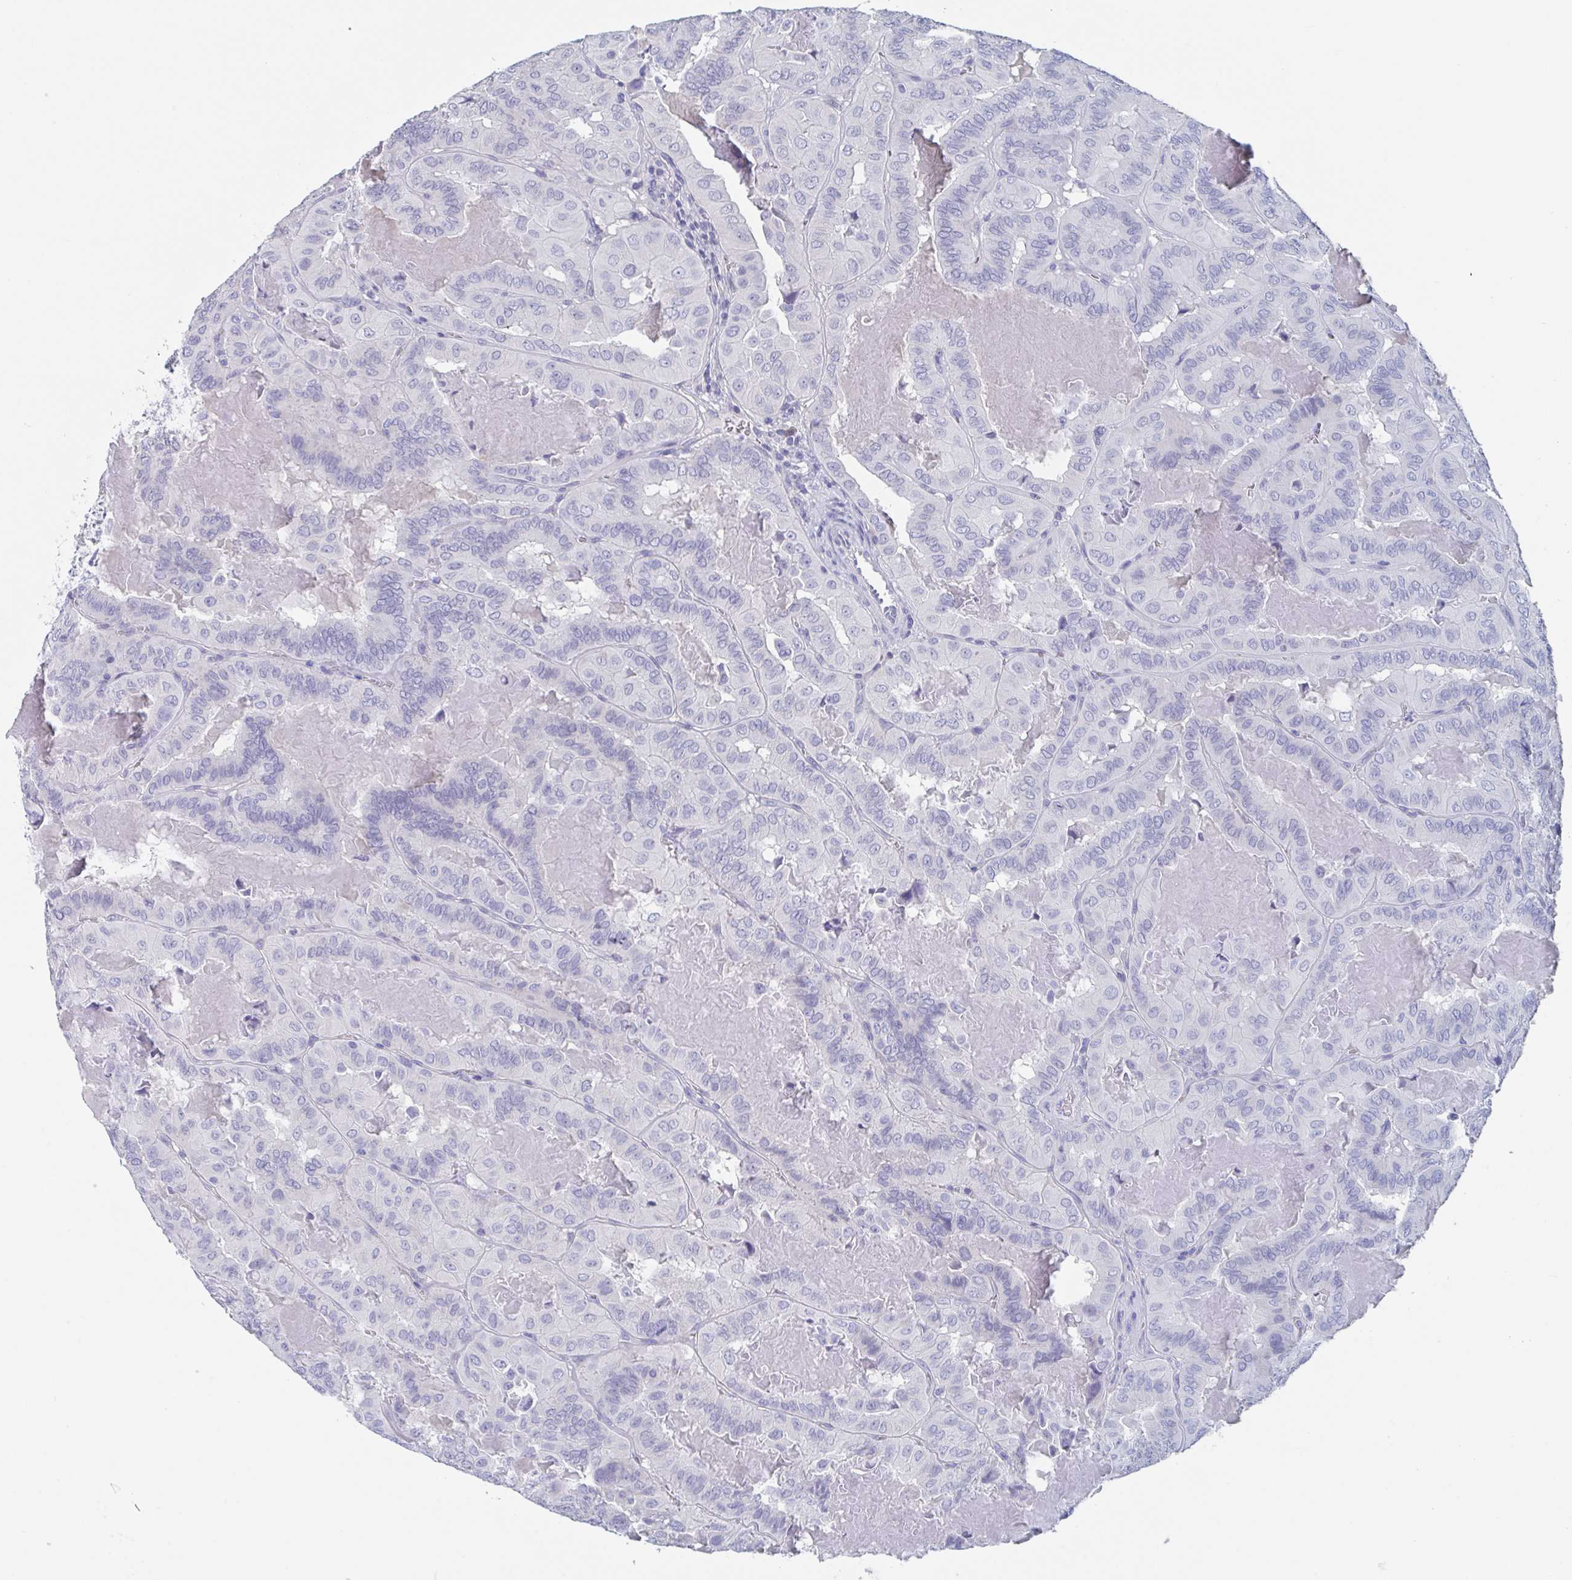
{"staining": {"intensity": "negative", "quantity": "none", "location": "none"}, "tissue": "thyroid cancer", "cell_type": "Tumor cells", "image_type": "cancer", "snomed": [{"axis": "morphology", "description": "Papillary adenocarcinoma, NOS"}, {"axis": "topography", "description": "Thyroid gland"}], "caption": "Photomicrograph shows no significant protein positivity in tumor cells of papillary adenocarcinoma (thyroid).", "gene": "DPEP3", "patient": {"sex": "female", "age": 46}}